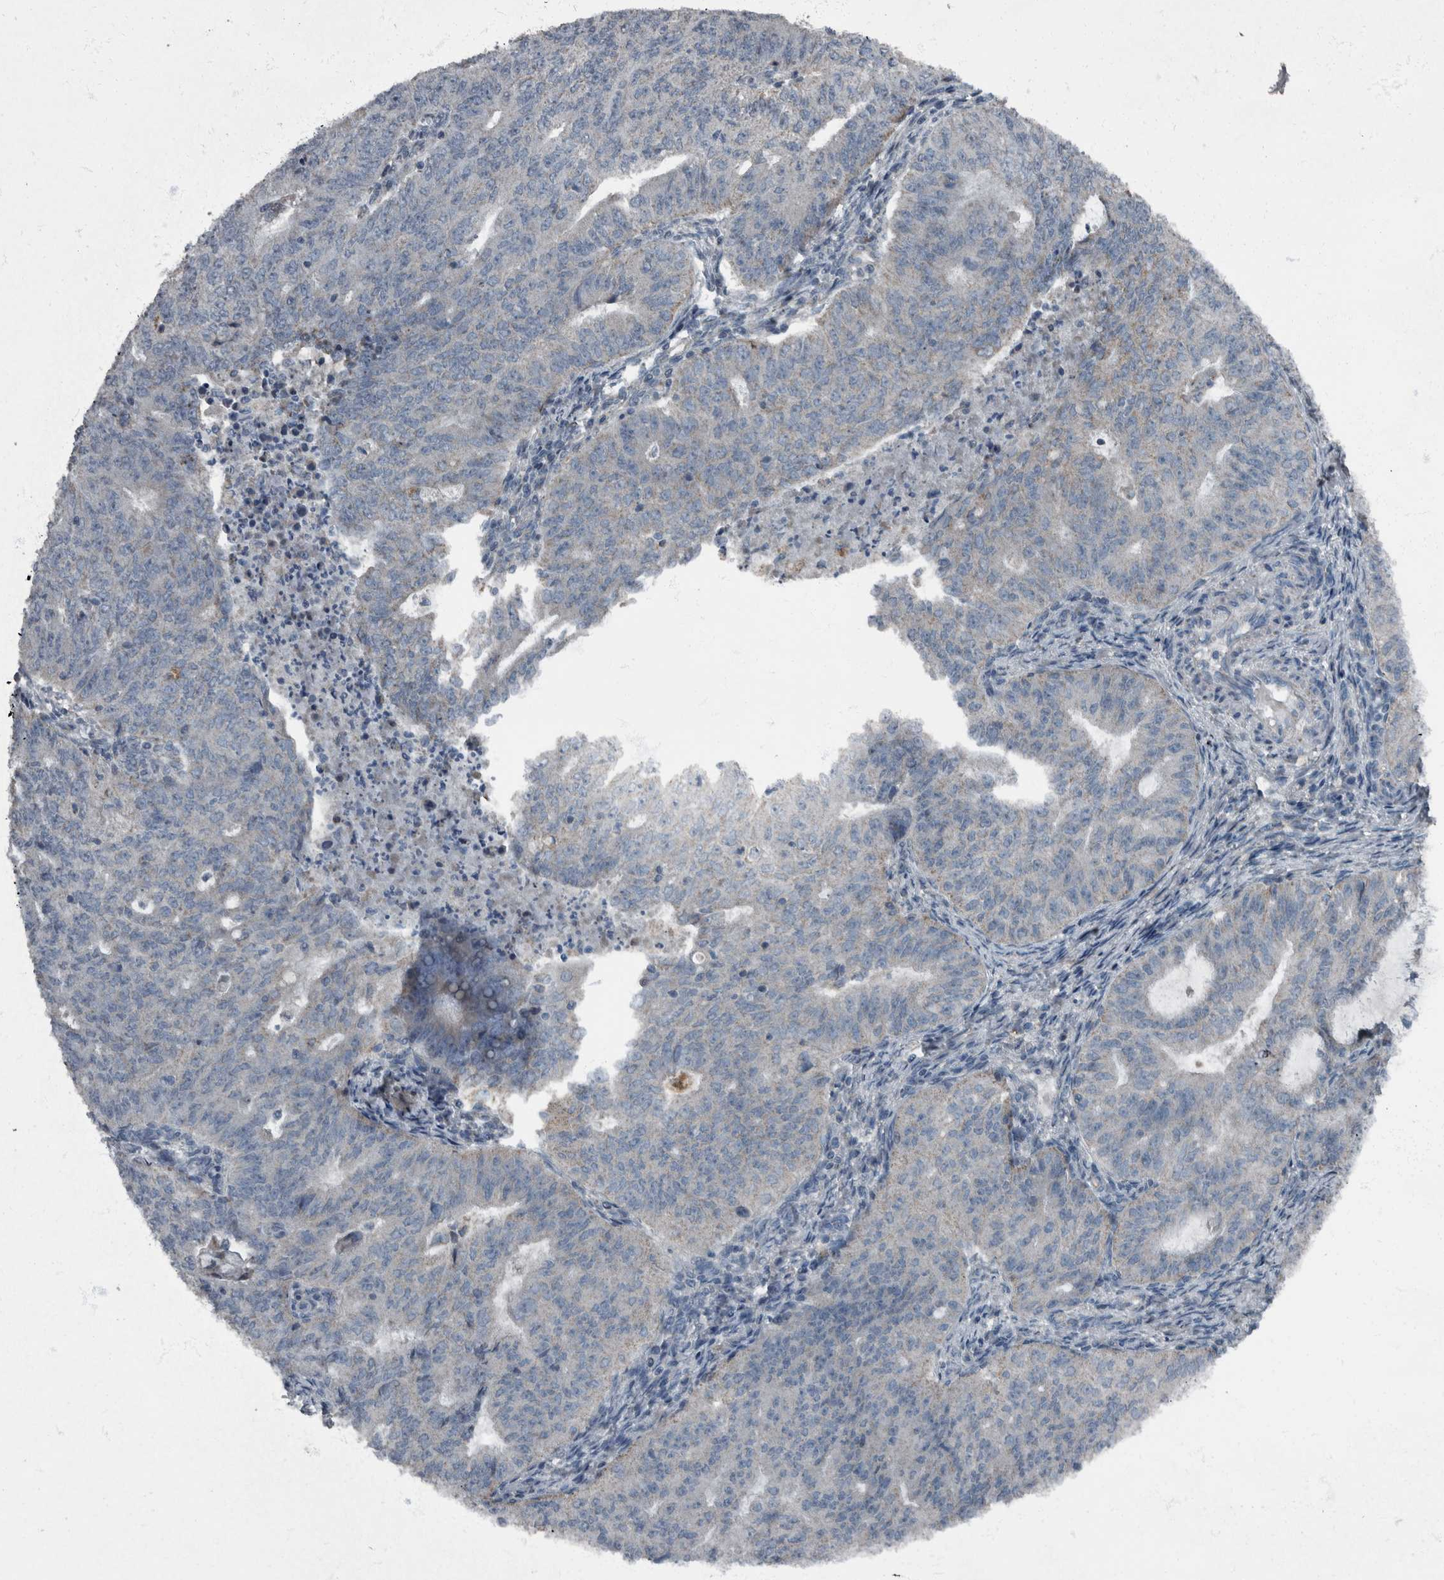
{"staining": {"intensity": "negative", "quantity": "none", "location": "none"}, "tissue": "endometrial cancer", "cell_type": "Tumor cells", "image_type": "cancer", "snomed": [{"axis": "morphology", "description": "Adenocarcinoma, NOS"}, {"axis": "topography", "description": "Endometrium"}], "caption": "The histopathology image reveals no staining of tumor cells in endometrial adenocarcinoma. (DAB (3,3'-diaminobenzidine) immunohistochemistry, high magnification).", "gene": "RABGGTB", "patient": {"sex": "female", "age": 32}}